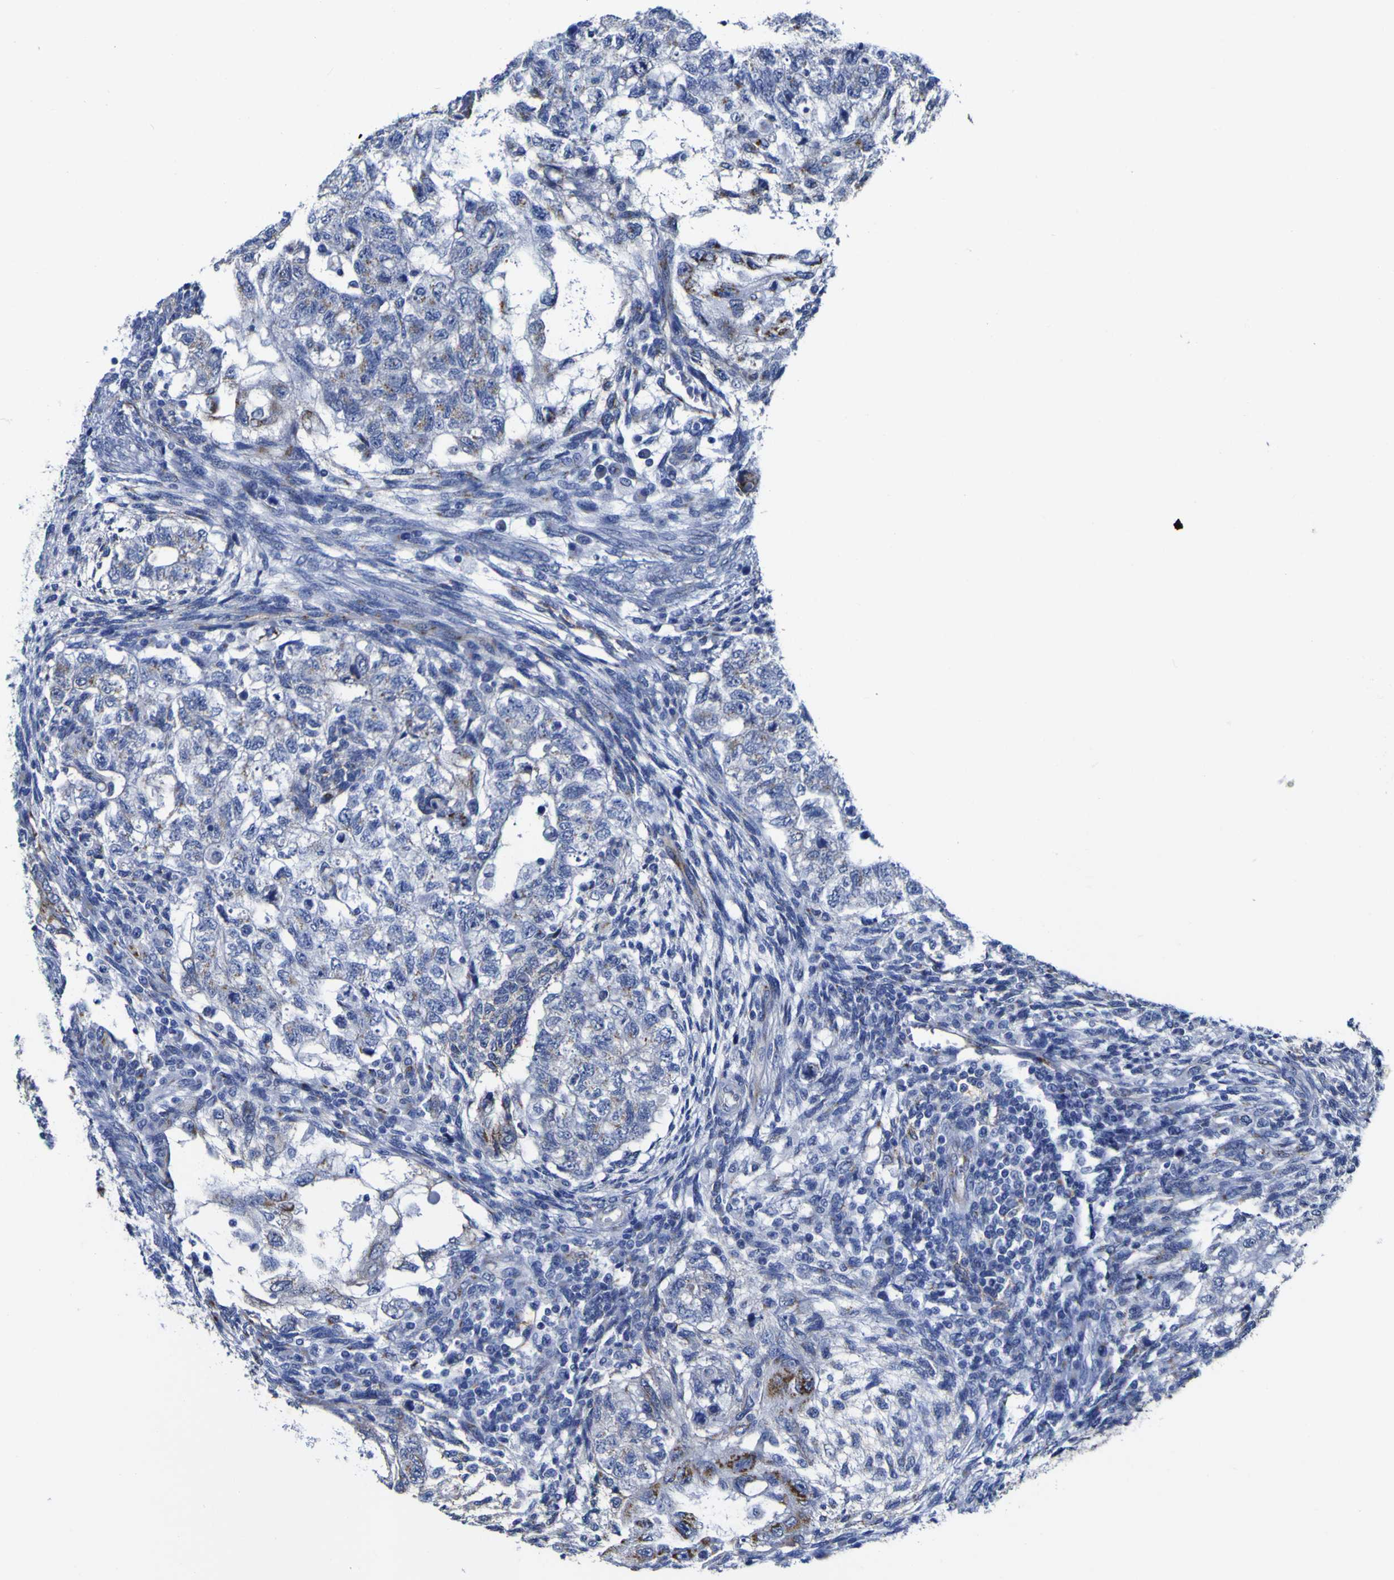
{"staining": {"intensity": "moderate", "quantity": "<25%", "location": "cytoplasmic/membranous"}, "tissue": "testis cancer", "cell_type": "Tumor cells", "image_type": "cancer", "snomed": [{"axis": "morphology", "description": "Normal tissue, NOS"}, {"axis": "morphology", "description": "Carcinoma, Embryonal, NOS"}, {"axis": "topography", "description": "Testis"}], "caption": "A low amount of moderate cytoplasmic/membranous positivity is identified in approximately <25% of tumor cells in testis cancer (embryonal carcinoma) tissue.", "gene": "GOLM1", "patient": {"sex": "male", "age": 36}}